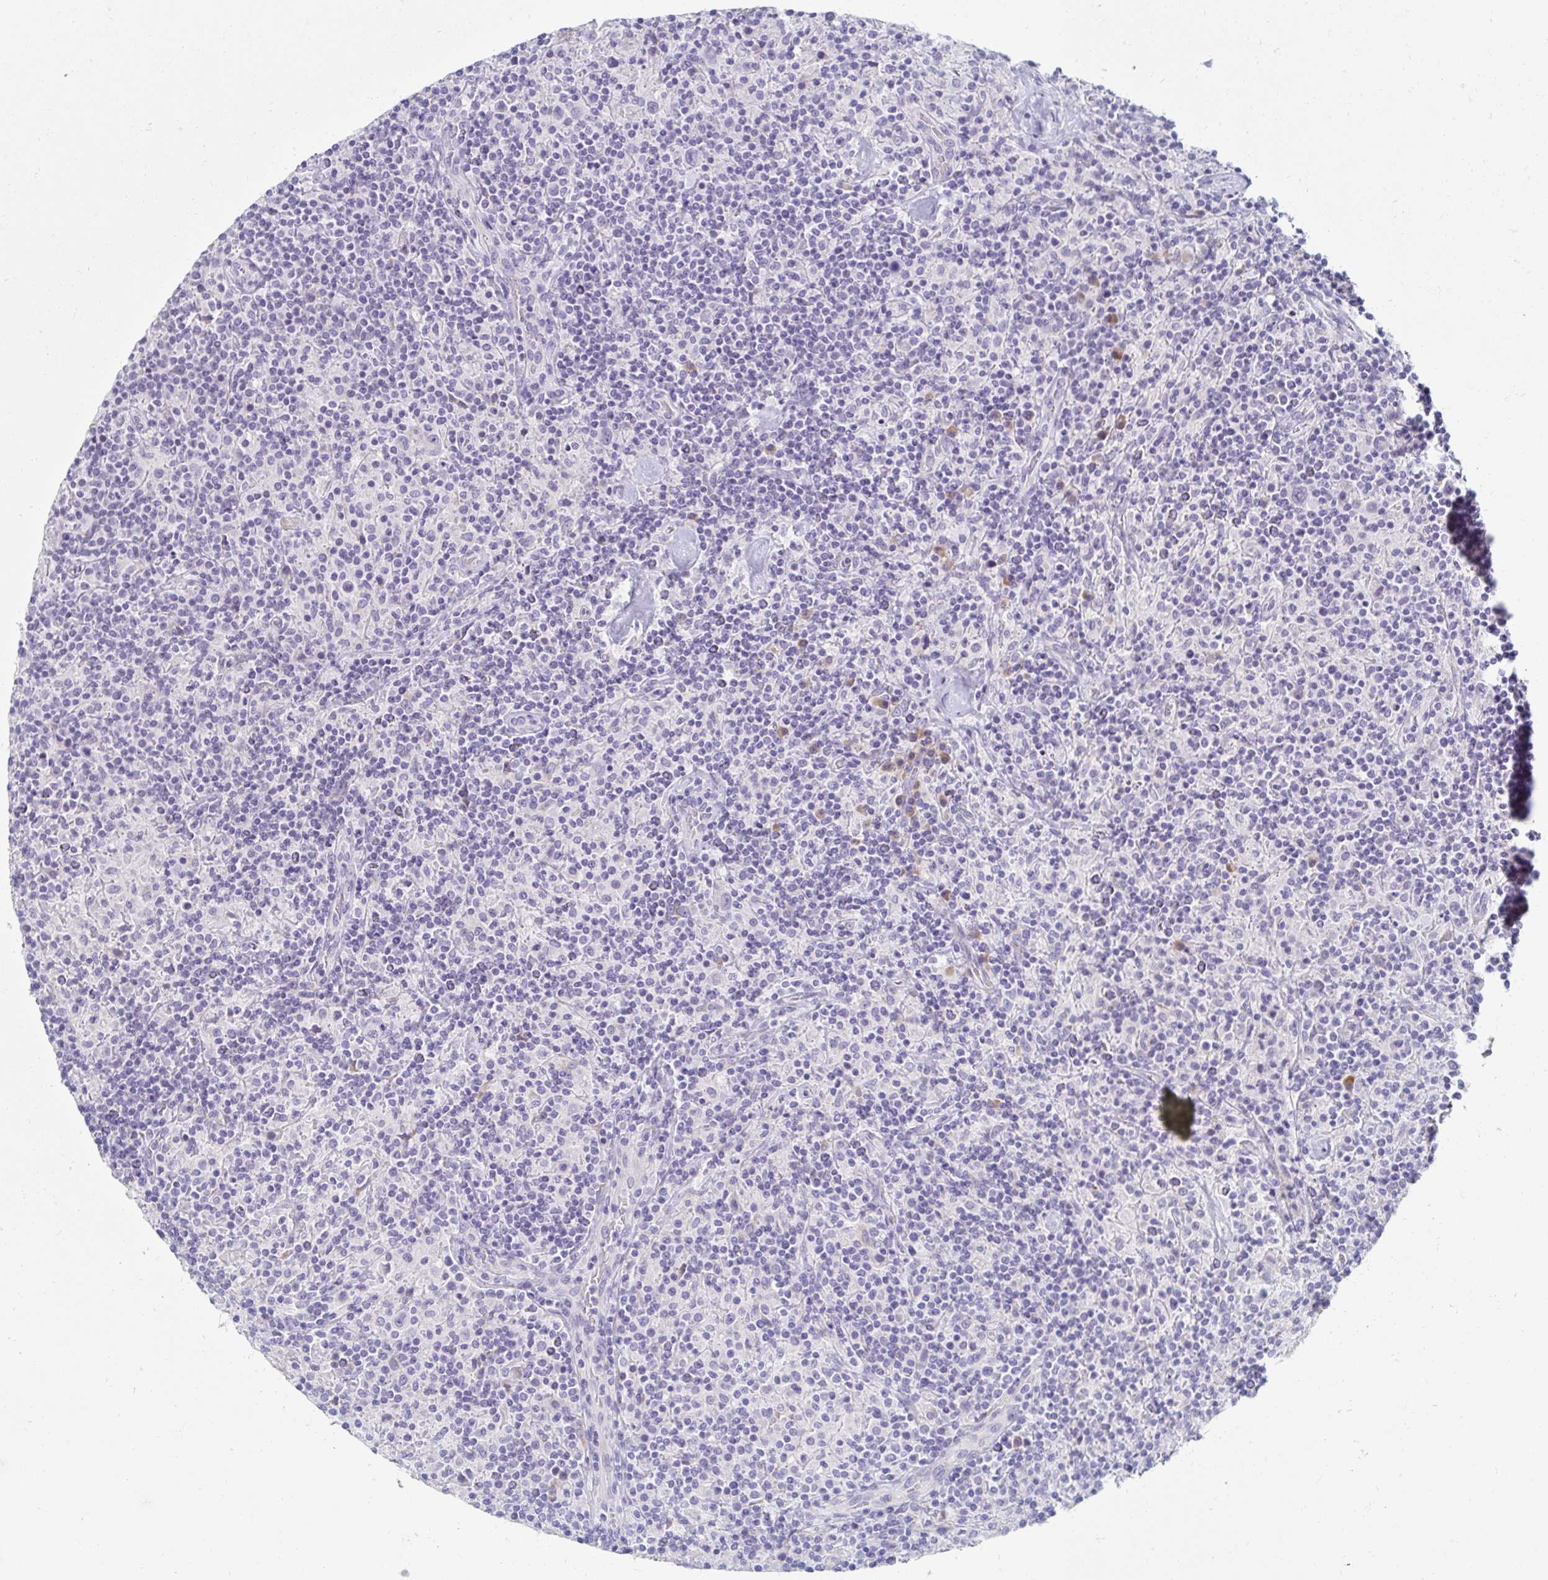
{"staining": {"intensity": "negative", "quantity": "none", "location": "none"}, "tissue": "lymphoma", "cell_type": "Tumor cells", "image_type": "cancer", "snomed": [{"axis": "morphology", "description": "Hodgkin's disease, NOS"}, {"axis": "topography", "description": "Lymph node"}], "caption": "Immunohistochemistry (IHC) of human lymphoma reveals no expression in tumor cells. (Brightfield microscopy of DAB (3,3'-diaminobenzidine) IHC at high magnification).", "gene": "MYLK2", "patient": {"sex": "male", "age": 70}}